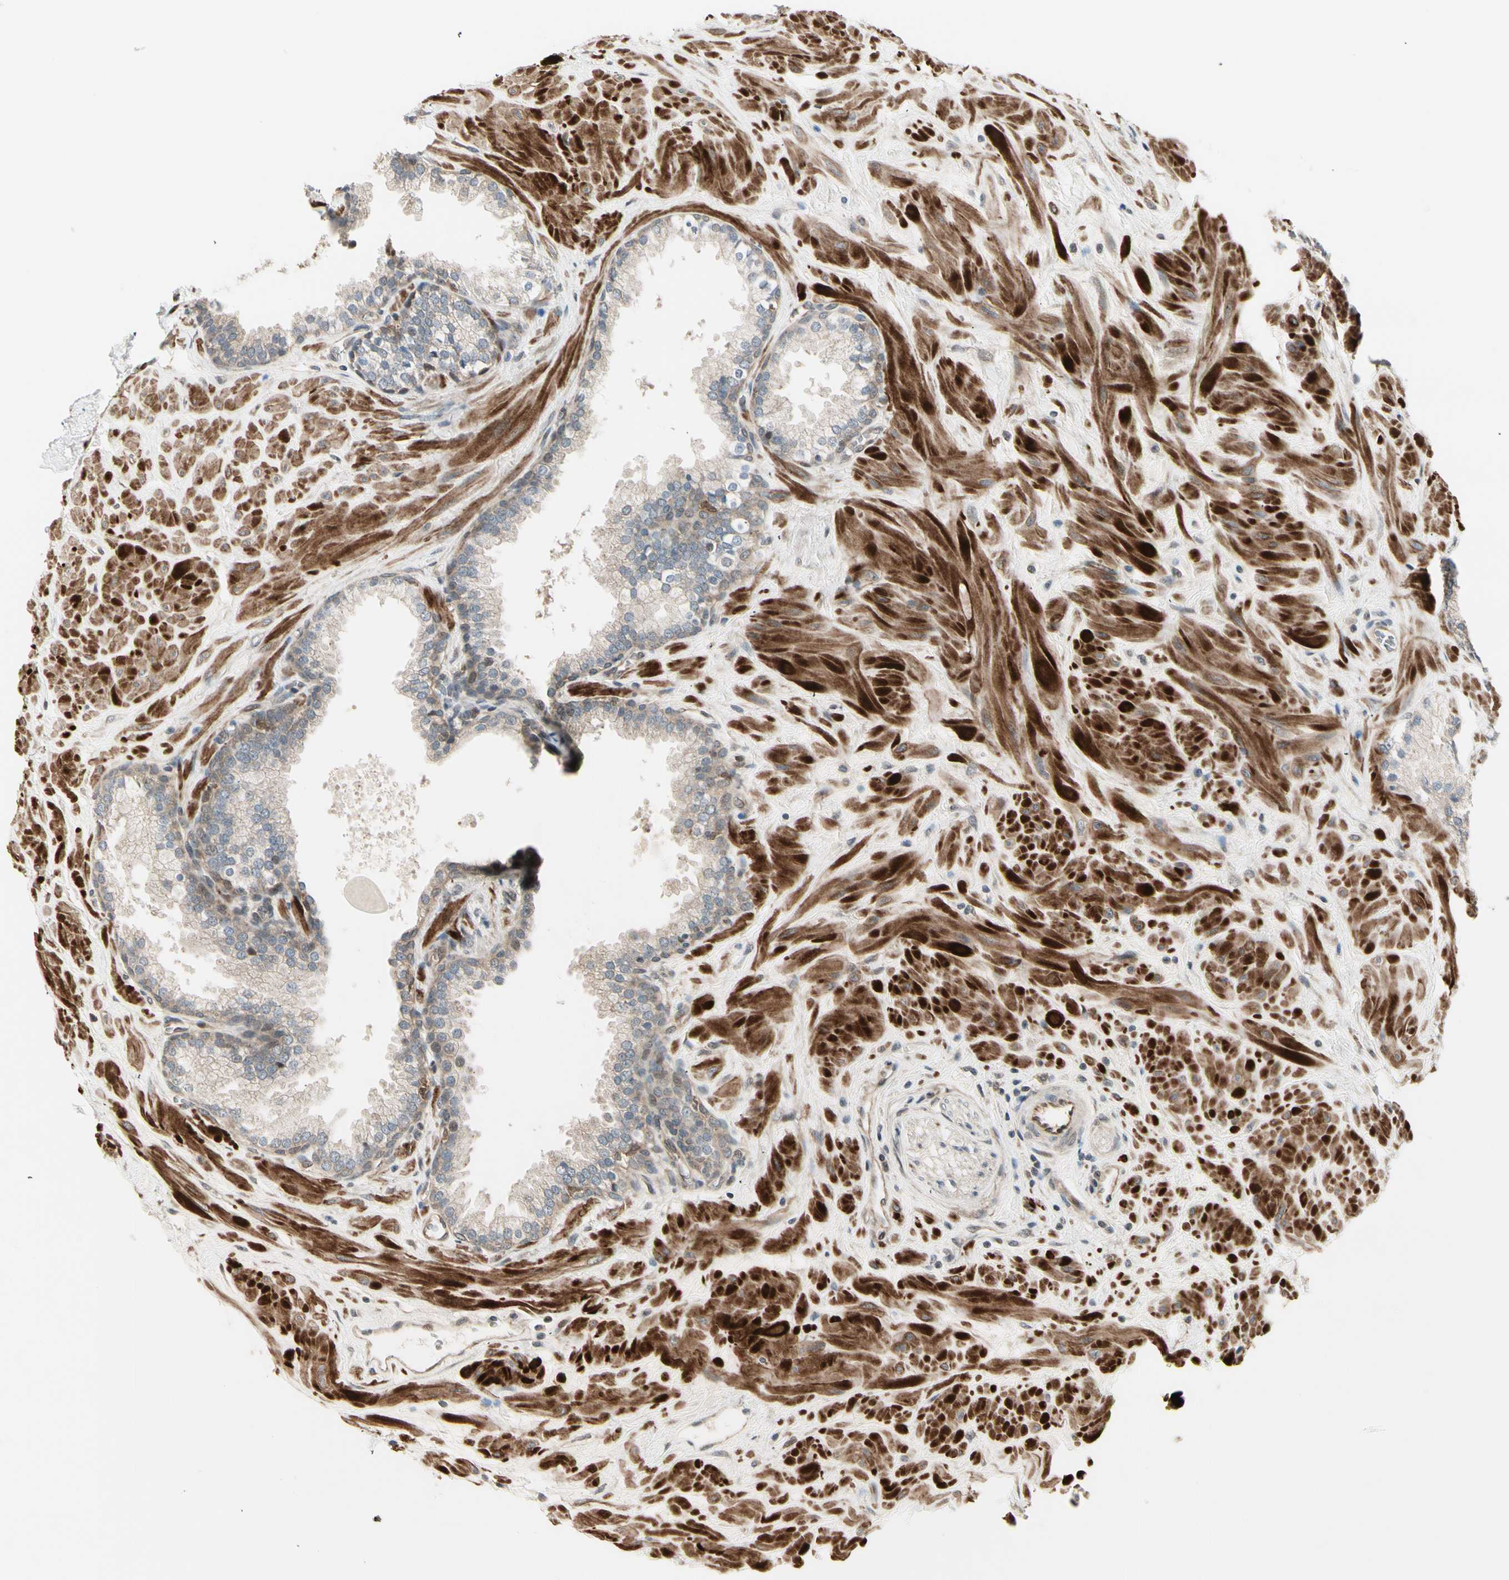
{"staining": {"intensity": "weak", "quantity": "<25%", "location": "cytoplasmic/membranous"}, "tissue": "prostate", "cell_type": "Glandular cells", "image_type": "normal", "snomed": [{"axis": "morphology", "description": "Normal tissue, NOS"}, {"axis": "topography", "description": "Prostate"}], "caption": "Immunohistochemistry image of normal prostate: prostate stained with DAB (3,3'-diaminobenzidine) displays no significant protein staining in glandular cells.", "gene": "SVBP", "patient": {"sex": "male", "age": 51}}